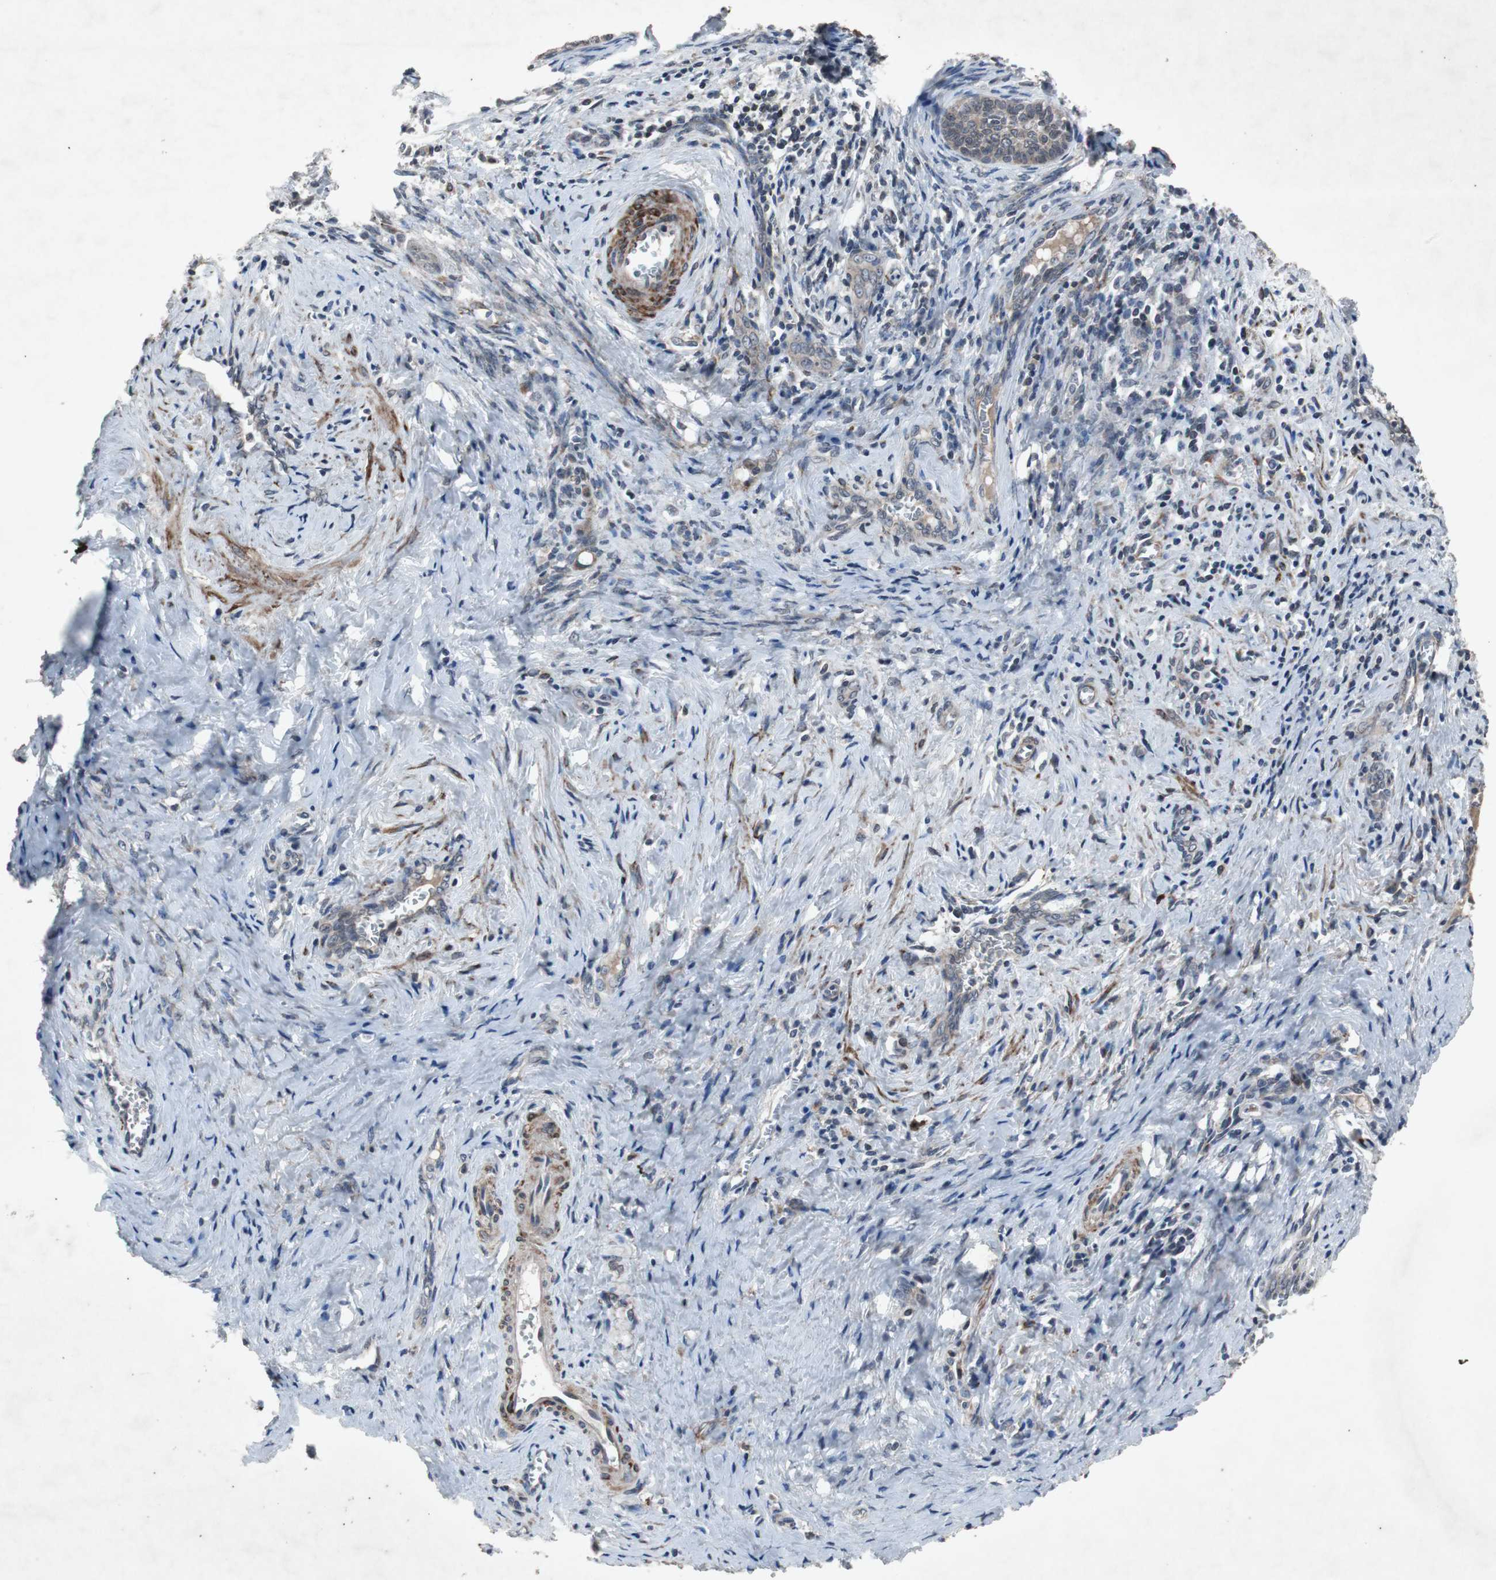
{"staining": {"intensity": "weak", "quantity": ">75%", "location": "cytoplasmic/membranous"}, "tissue": "cervical cancer", "cell_type": "Tumor cells", "image_type": "cancer", "snomed": [{"axis": "morphology", "description": "Squamous cell carcinoma, NOS"}, {"axis": "topography", "description": "Cervix"}], "caption": "A photomicrograph showing weak cytoplasmic/membranous expression in approximately >75% of tumor cells in cervical cancer (squamous cell carcinoma), as visualized by brown immunohistochemical staining.", "gene": "CRADD", "patient": {"sex": "female", "age": 33}}